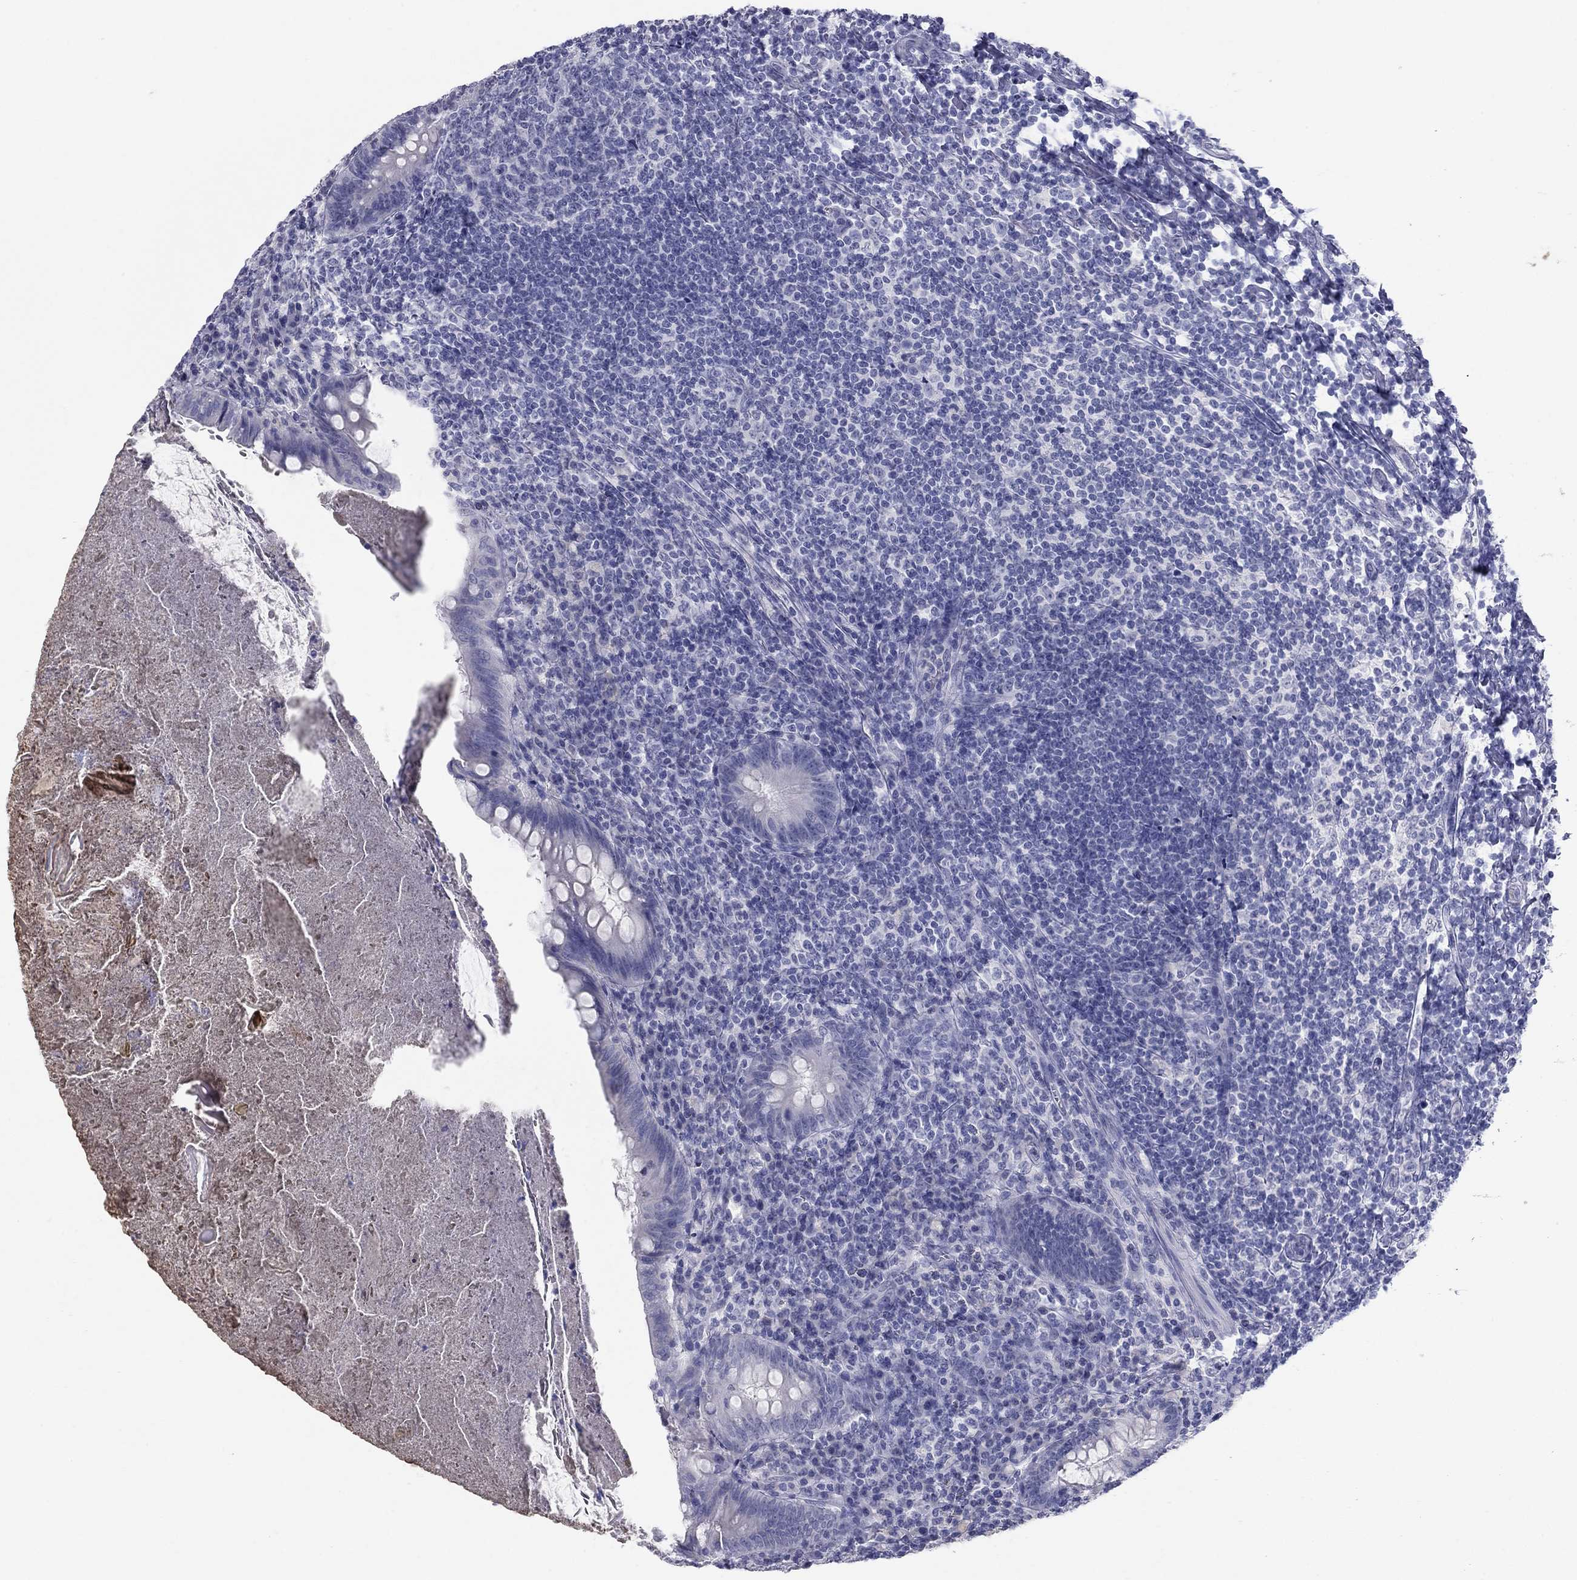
{"staining": {"intensity": "negative", "quantity": "none", "location": "none"}, "tissue": "appendix", "cell_type": "Glandular cells", "image_type": "normal", "snomed": [{"axis": "morphology", "description": "Normal tissue, NOS"}, {"axis": "topography", "description": "Appendix"}], "caption": "Protein analysis of benign appendix exhibits no significant expression in glandular cells. (DAB immunohistochemistry visualized using brightfield microscopy, high magnification).", "gene": "KRT75", "patient": {"sex": "male", "age": 47}}